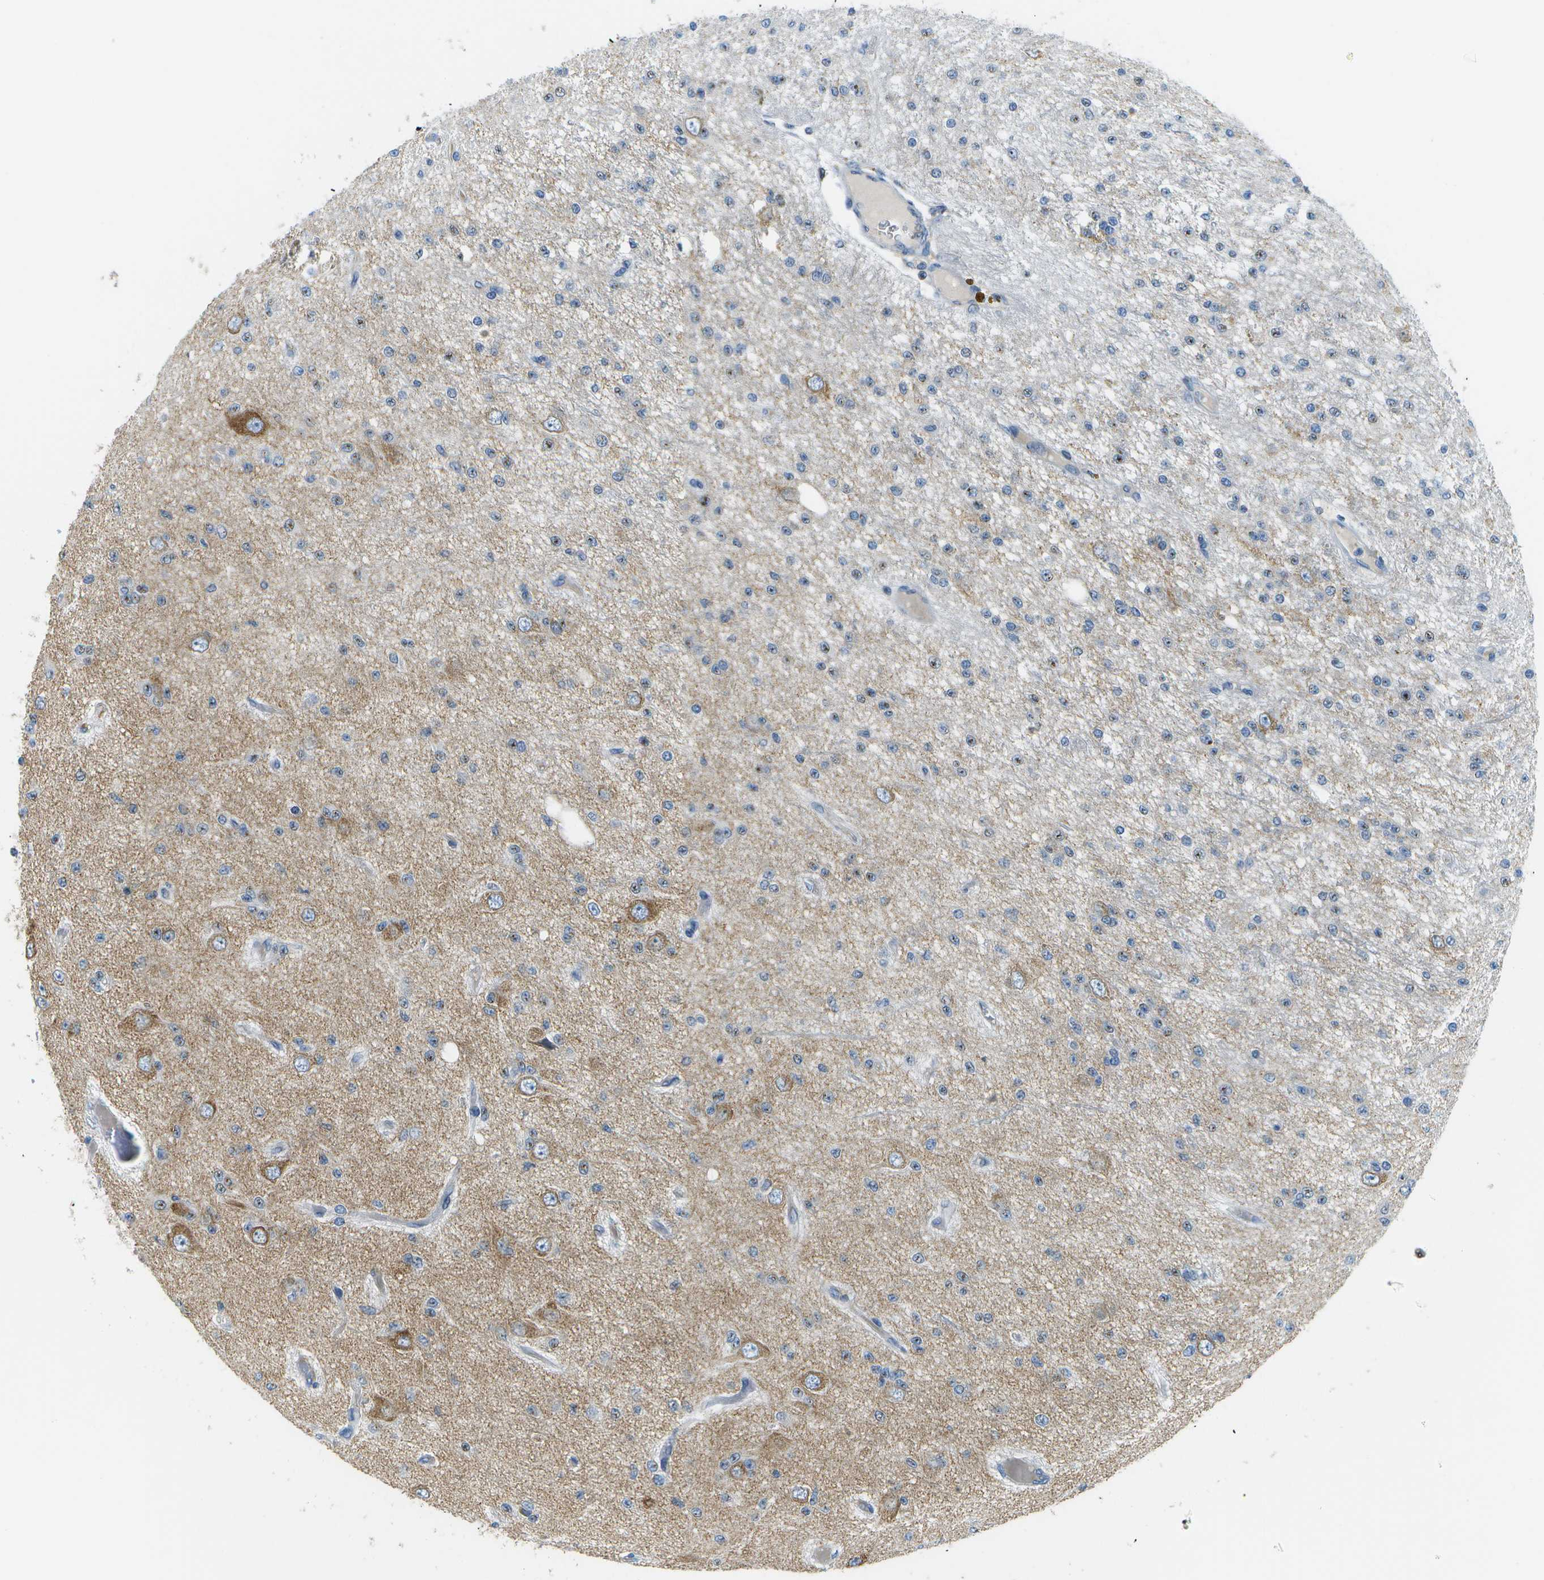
{"staining": {"intensity": "negative", "quantity": "none", "location": "none"}, "tissue": "glioma", "cell_type": "Tumor cells", "image_type": "cancer", "snomed": [{"axis": "morphology", "description": "Glioma, malignant, Low grade"}, {"axis": "topography", "description": "Brain"}], "caption": "Tumor cells are negative for brown protein staining in glioma.", "gene": "PTGIS", "patient": {"sex": "male", "age": 38}}